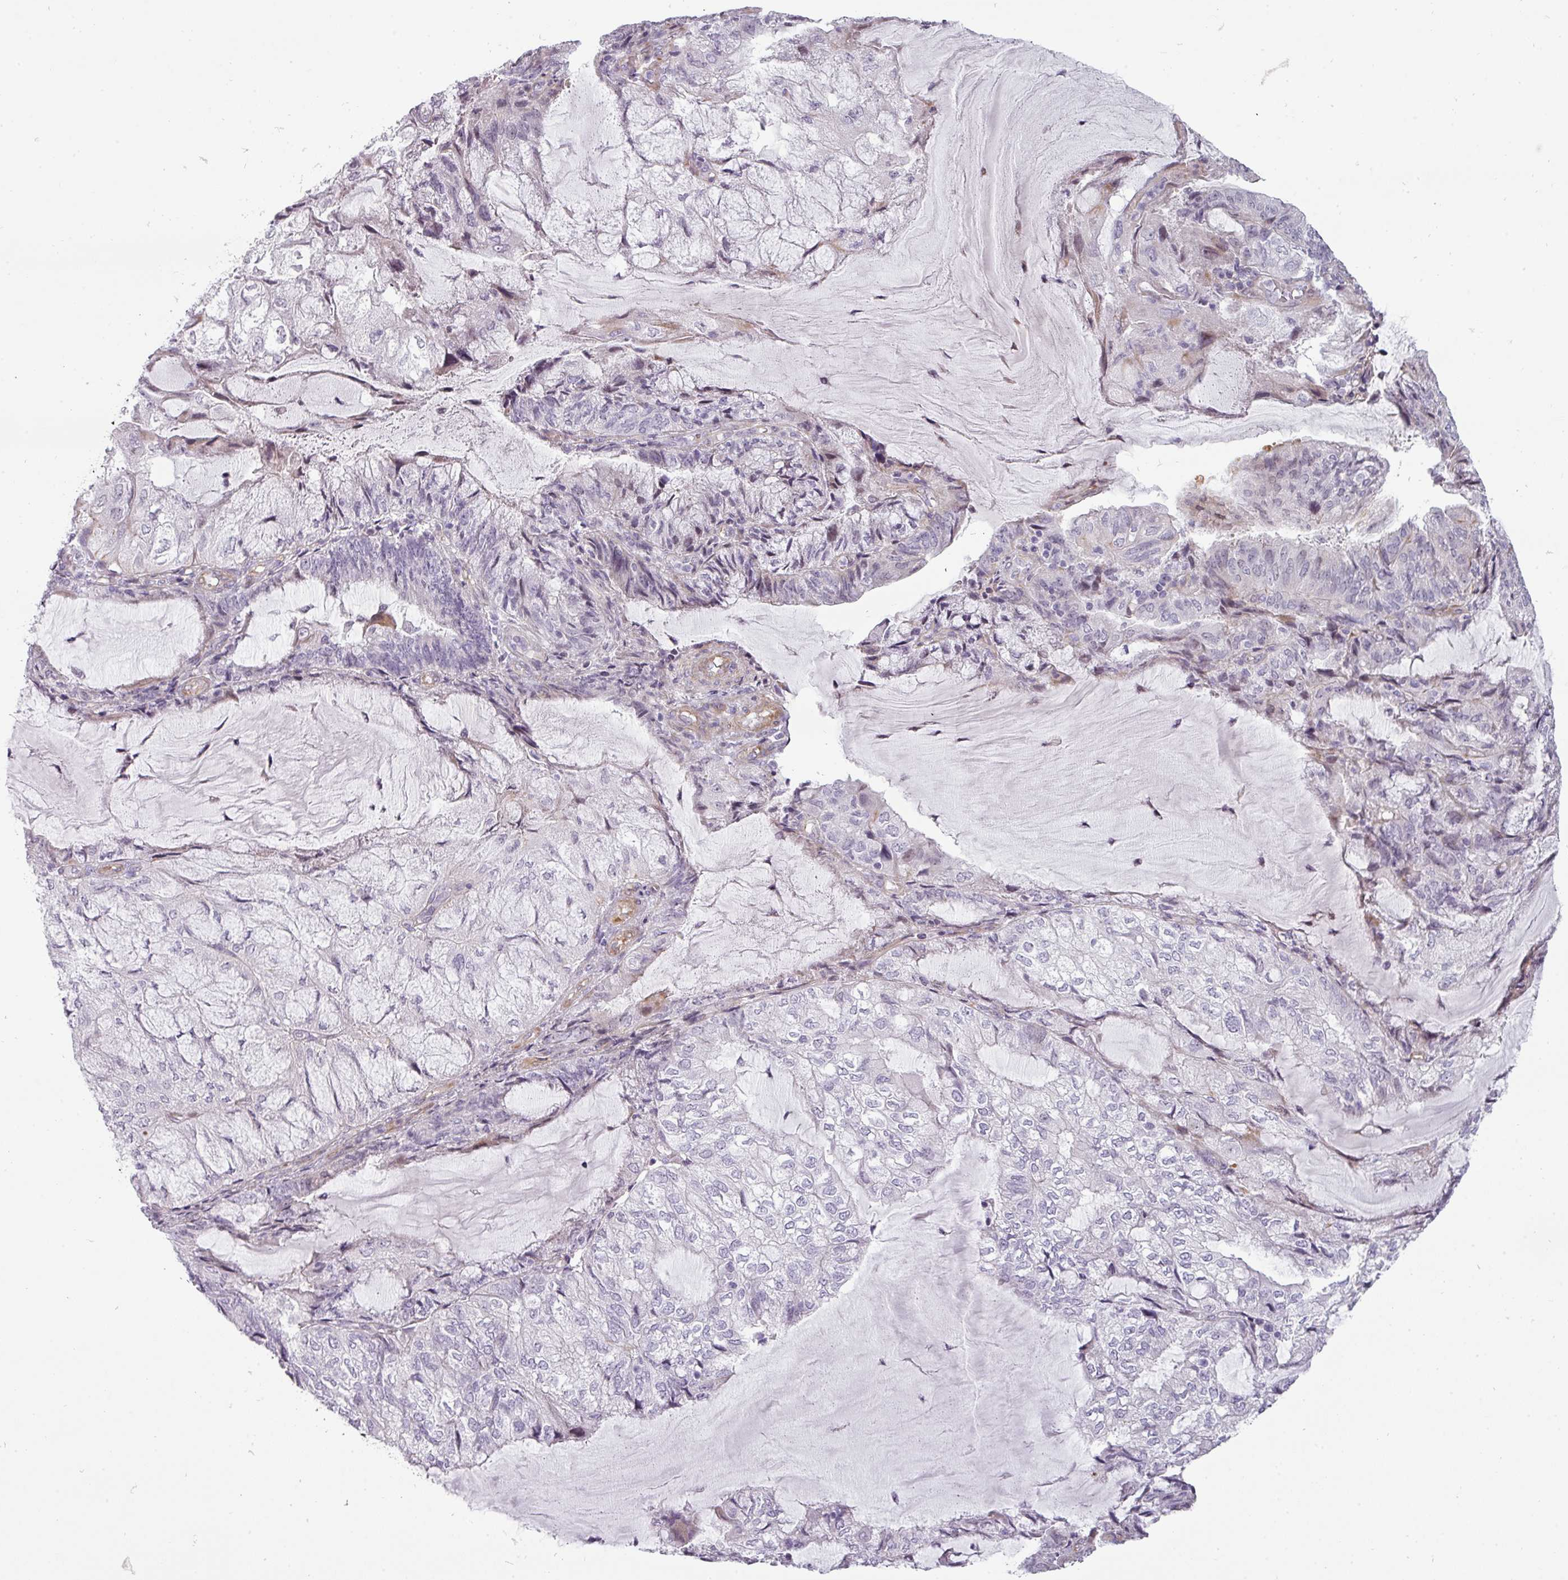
{"staining": {"intensity": "negative", "quantity": "none", "location": "none"}, "tissue": "endometrial cancer", "cell_type": "Tumor cells", "image_type": "cancer", "snomed": [{"axis": "morphology", "description": "Adenocarcinoma, NOS"}, {"axis": "topography", "description": "Endometrium"}], "caption": "IHC histopathology image of neoplastic tissue: endometrial adenocarcinoma stained with DAB demonstrates no significant protein positivity in tumor cells.", "gene": "CHRDL1", "patient": {"sex": "female", "age": 81}}